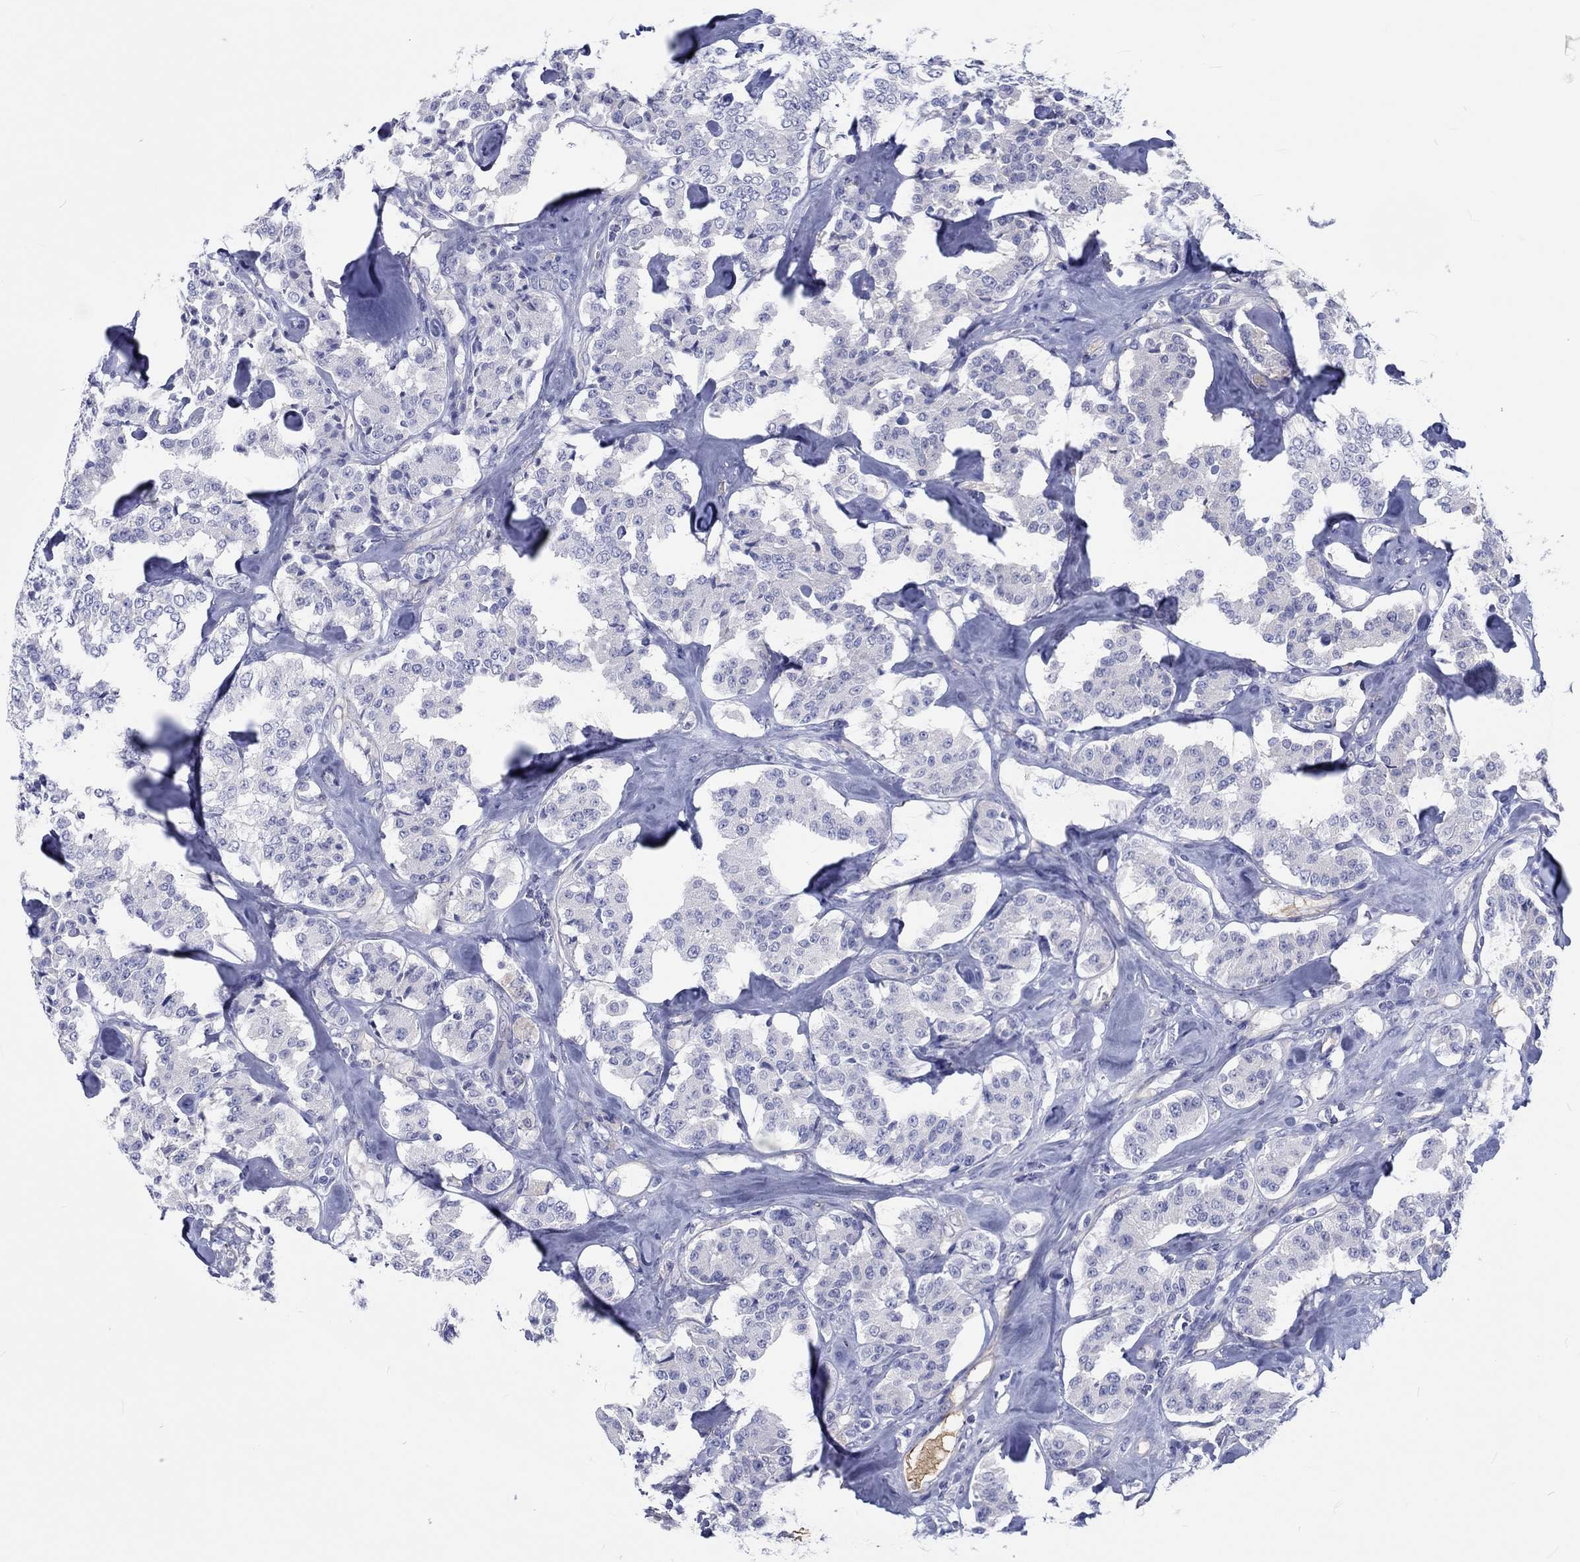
{"staining": {"intensity": "negative", "quantity": "none", "location": "none"}, "tissue": "carcinoid", "cell_type": "Tumor cells", "image_type": "cancer", "snomed": [{"axis": "morphology", "description": "Carcinoid, malignant, NOS"}, {"axis": "topography", "description": "Pancreas"}], "caption": "Immunohistochemistry photomicrograph of human carcinoid stained for a protein (brown), which displays no expression in tumor cells.", "gene": "CDY2B", "patient": {"sex": "male", "age": 41}}